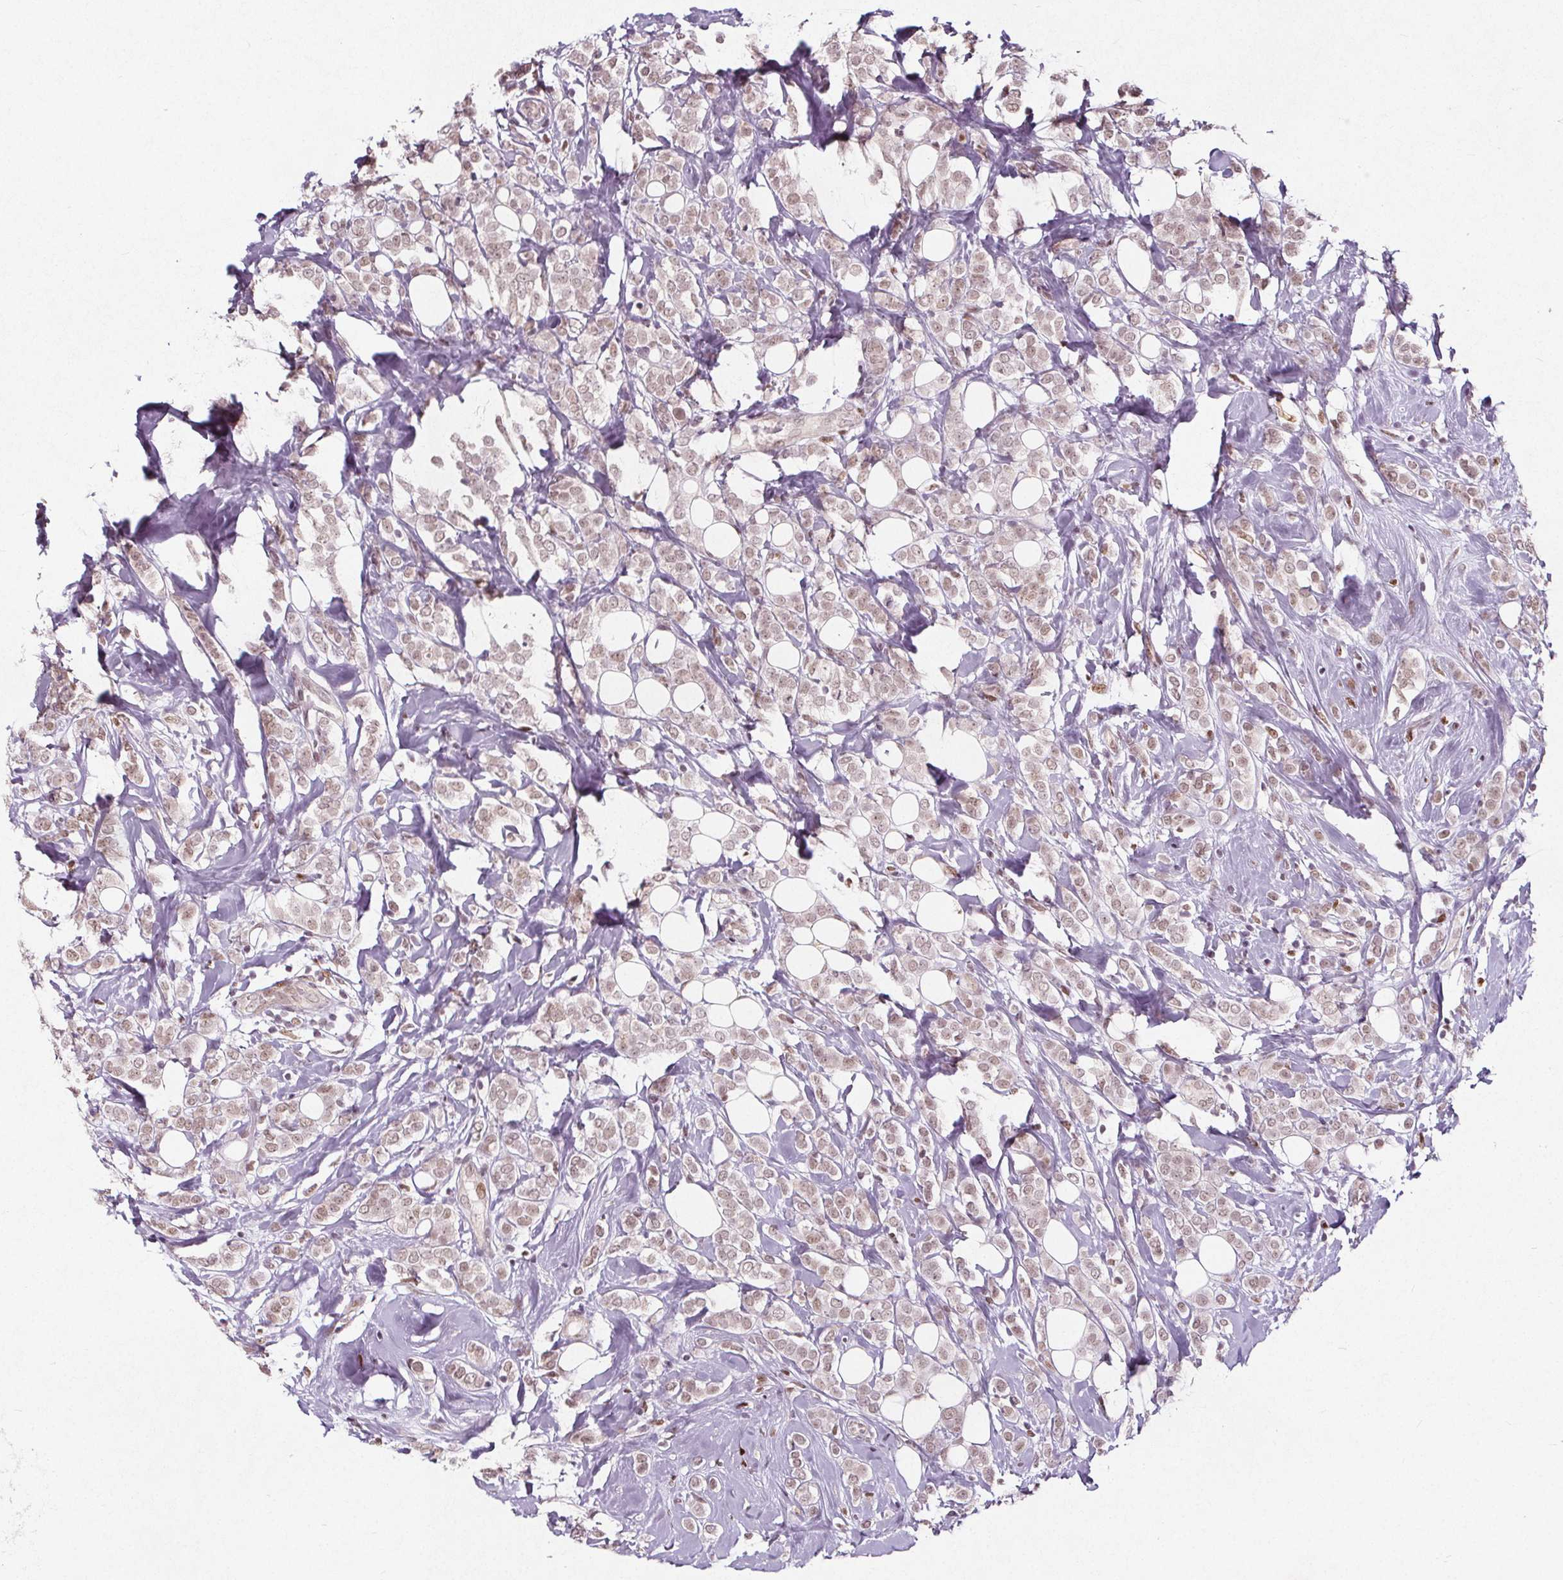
{"staining": {"intensity": "moderate", "quantity": "25%-75%", "location": "nuclear"}, "tissue": "breast cancer", "cell_type": "Tumor cells", "image_type": "cancer", "snomed": [{"axis": "morphology", "description": "Lobular carcinoma"}, {"axis": "topography", "description": "Breast"}], "caption": "IHC micrograph of neoplastic tissue: human breast cancer (lobular carcinoma) stained using immunohistochemistry (IHC) reveals medium levels of moderate protein expression localized specifically in the nuclear of tumor cells, appearing as a nuclear brown color.", "gene": "TAF6L", "patient": {"sex": "female", "age": 49}}